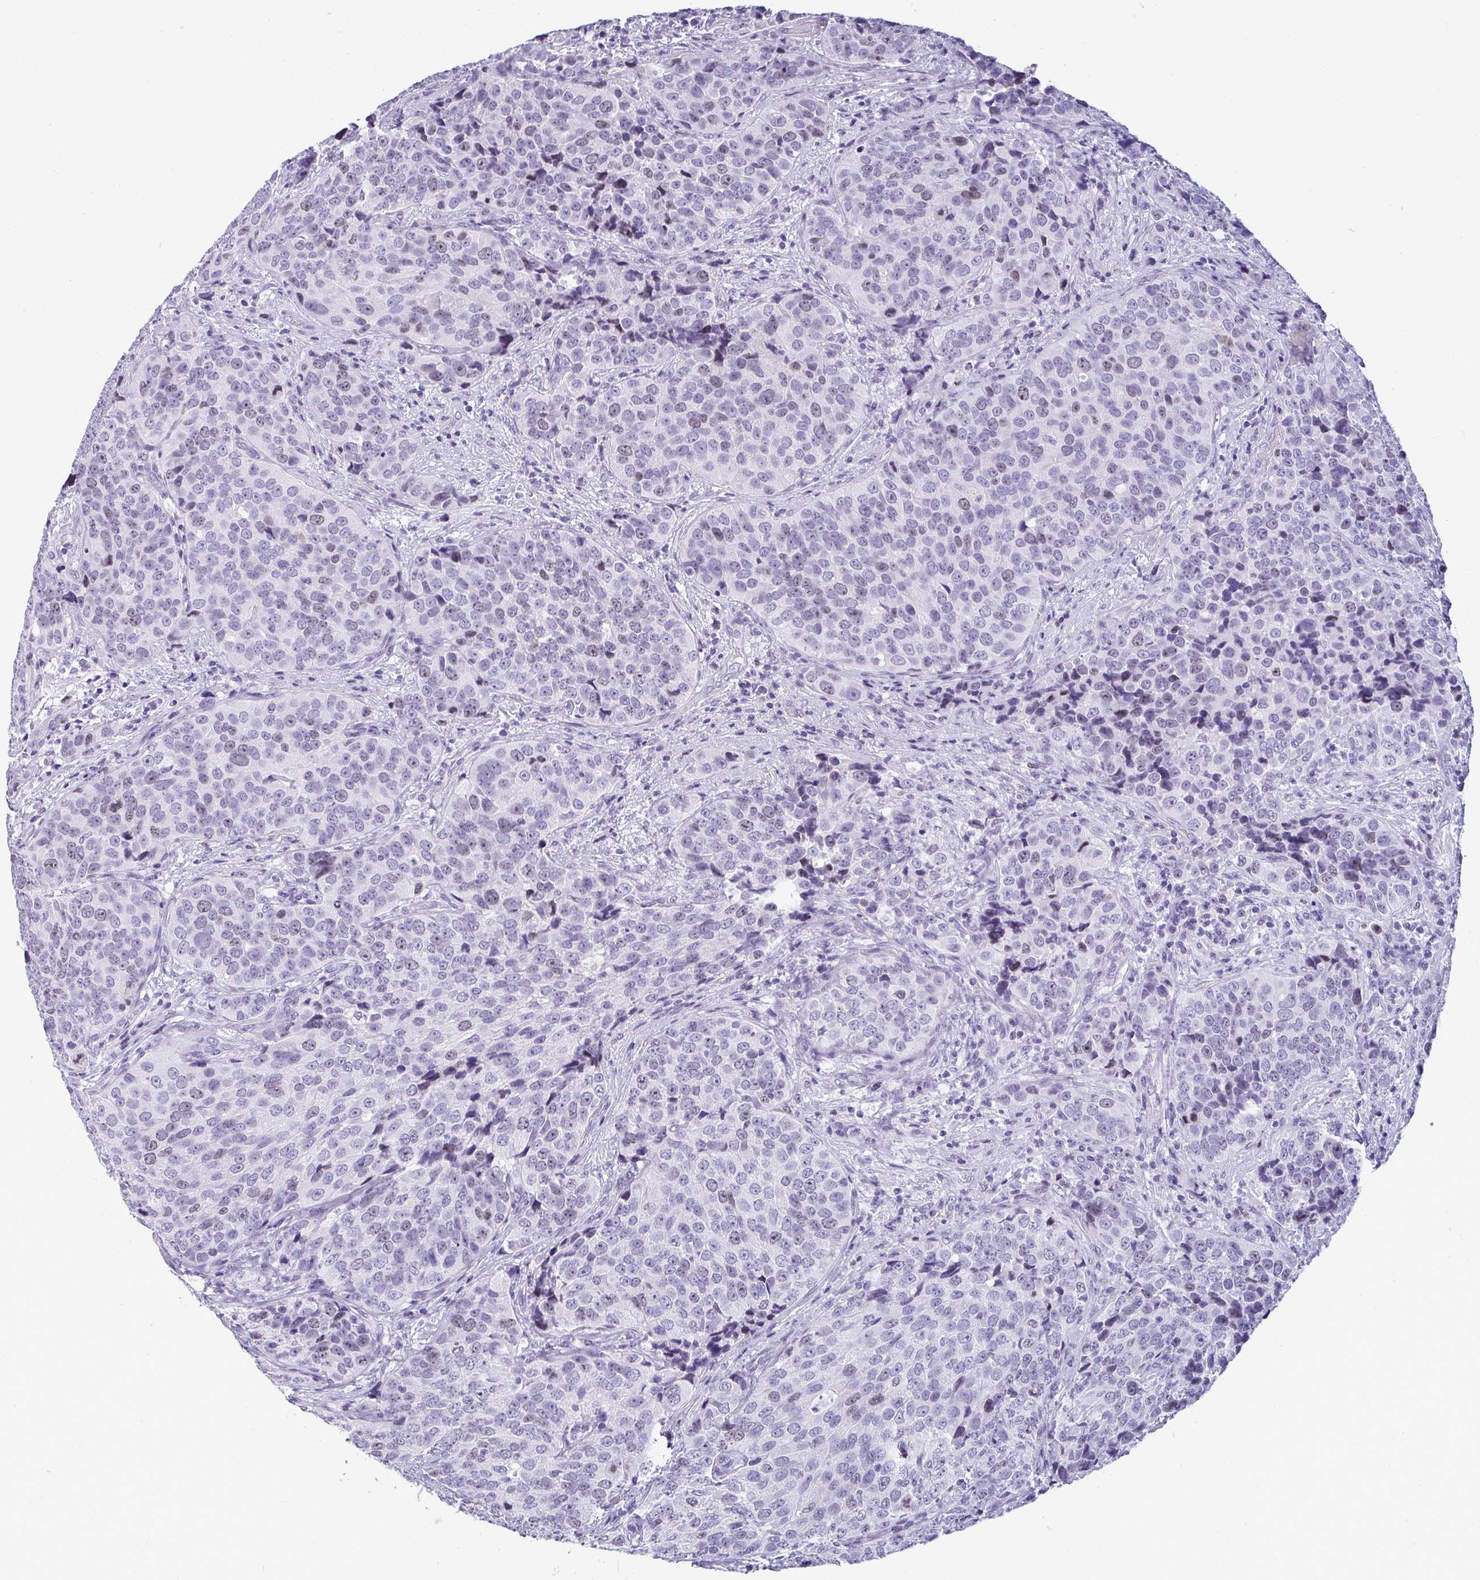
{"staining": {"intensity": "negative", "quantity": "none", "location": "none"}, "tissue": "urothelial cancer", "cell_type": "Tumor cells", "image_type": "cancer", "snomed": [{"axis": "morphology", "description": "Urothelial carcinoma, NOS"}, {"axis": "topography", "description": "Urinary bladder"}], "caption": "Urothelial cancer was stained to show a protein in brown. There is no significant positivity in tumor cells.", "gene": "SUZ12", "patient": {"sex": "male", "age": 52}}